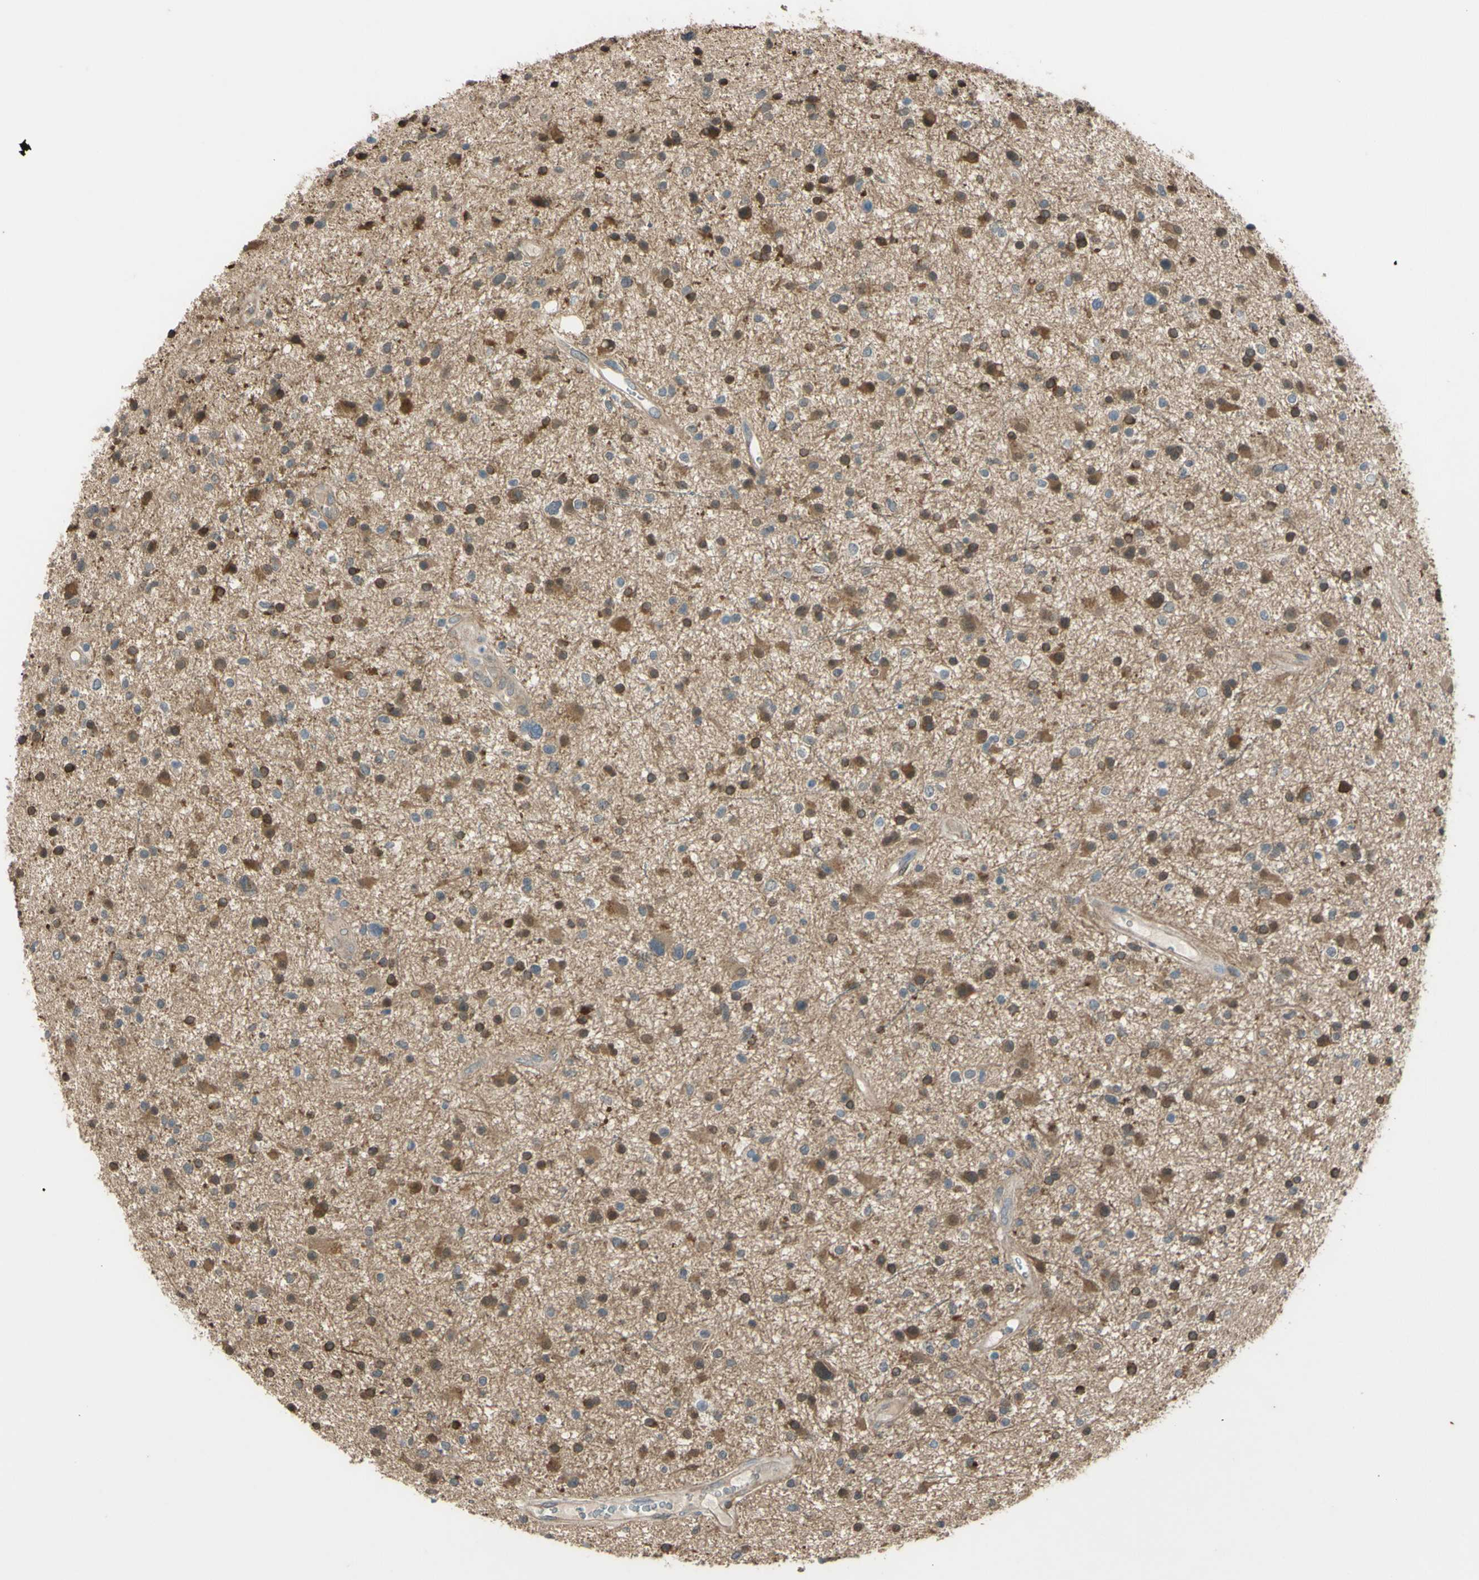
{"staining": {"intensity": "moderate", "quantity": "25%-75%", "location": "cytoplasmic/membranous,nuclear"}, "tissue": "glioma", "cell_type": "Tumor cells", "image_type": "cancer", "snomed": [{"axis": "morphology", "description": "Glioma, malignant, High grade"}, {"axis": "topography", "description": "Brain"}], "caption": "Moderate cytoplasmic/membranous and nuclear protein positivity is appreciated in about 25%-75% of tumor cells in high-grade glioma (malignant).", "gene": "YWHAQ", "patient": {"sex": "male", "age": 33}}